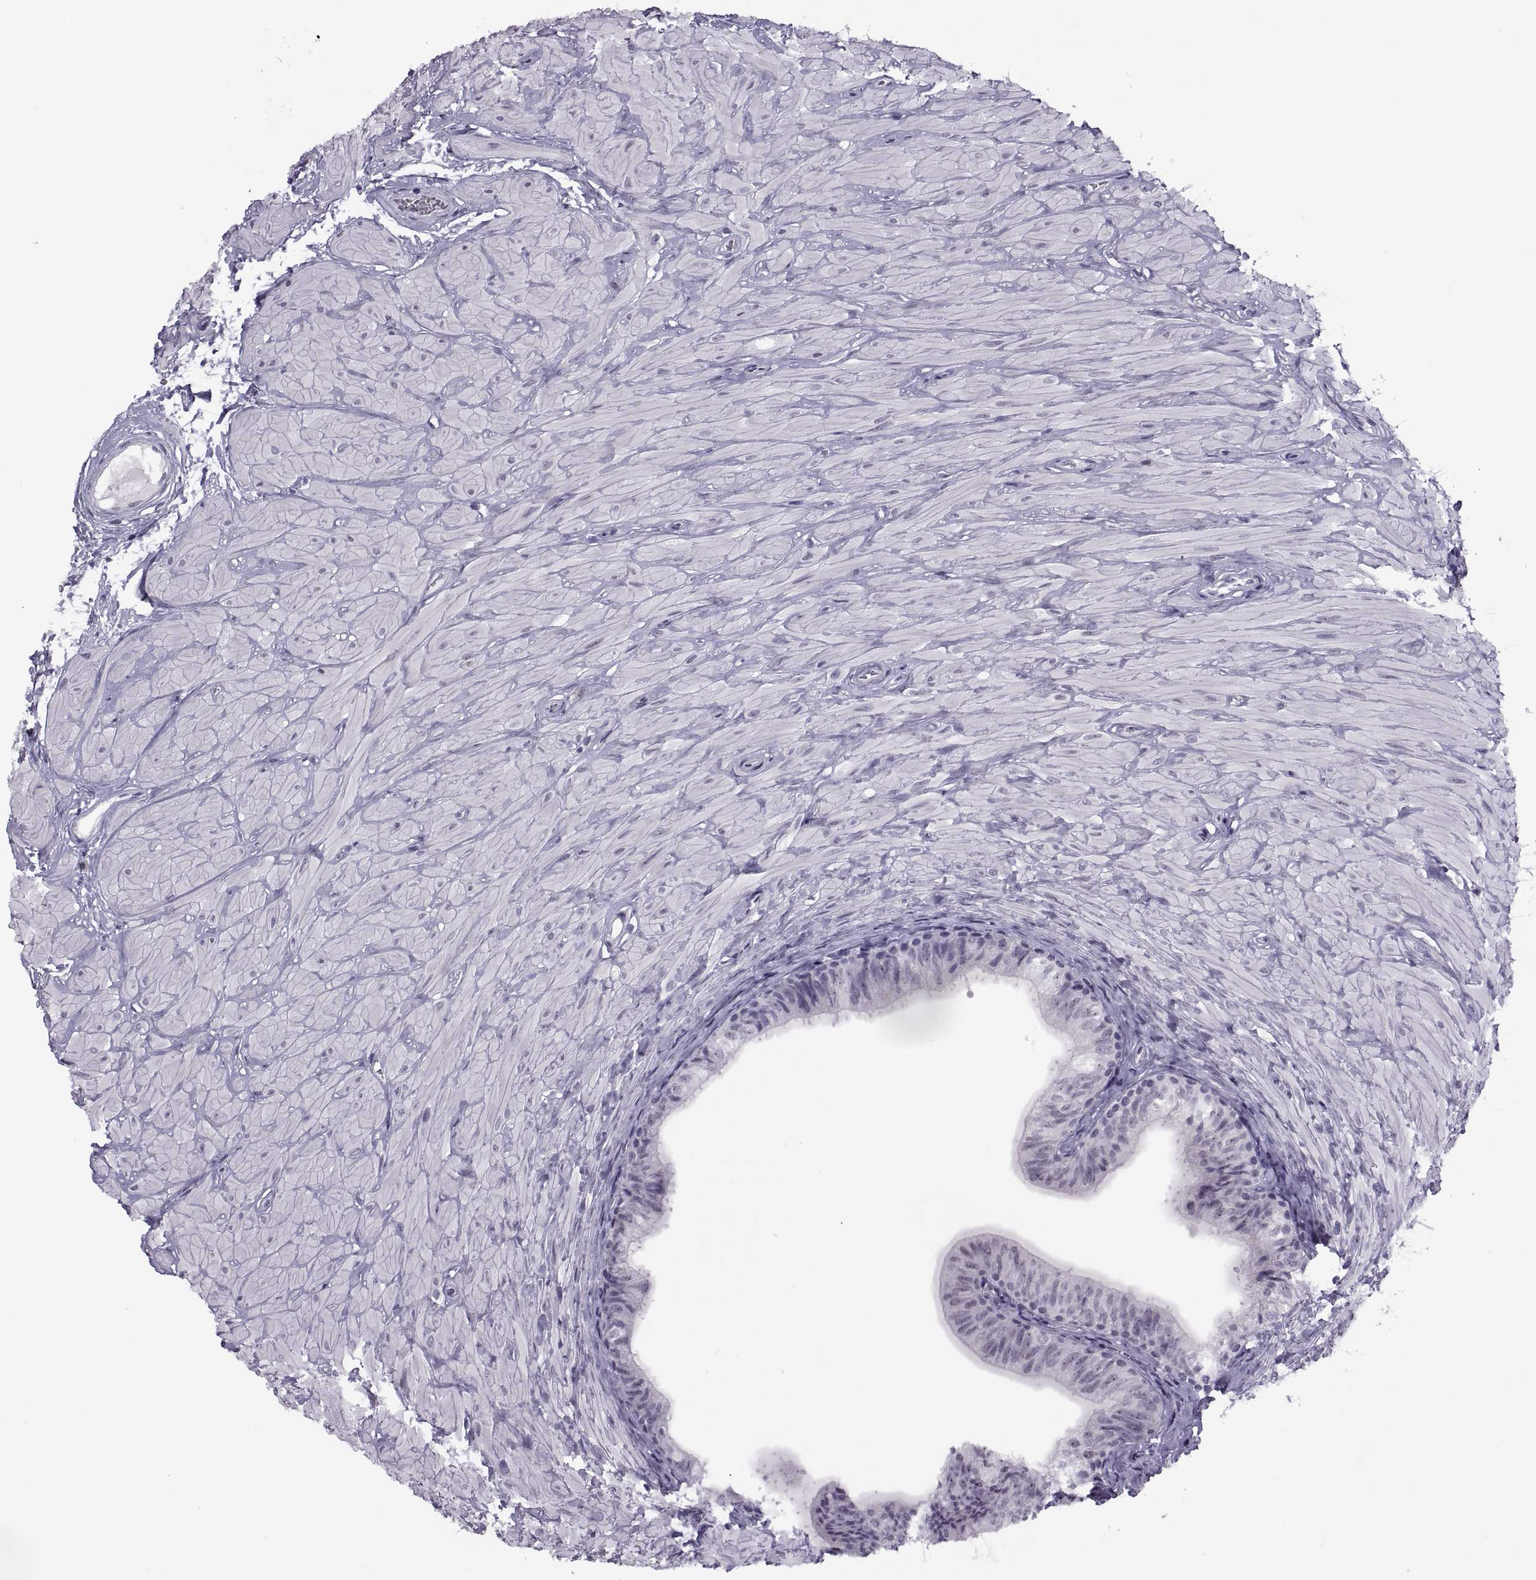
{"staining": {"intensity": "negative", "quantity": "none", "location": "none"}, "tissue": "epididymis", "cell_type": "Glandular cells", "image_type": "normal", "snomed": [{"axis": "morphology", "description": "Normal tissue, NOS"}, {"axis": "topography", "description": "Epididymis"}, {"axis": "topography", "description": "Vas deferens"}], "caption": "Protein analysis of unremarkable epididymis reveals no significant staining in glandular cells.", "gene": "TBC1D3B", "patient": {"sex": "male", "age": 23}}